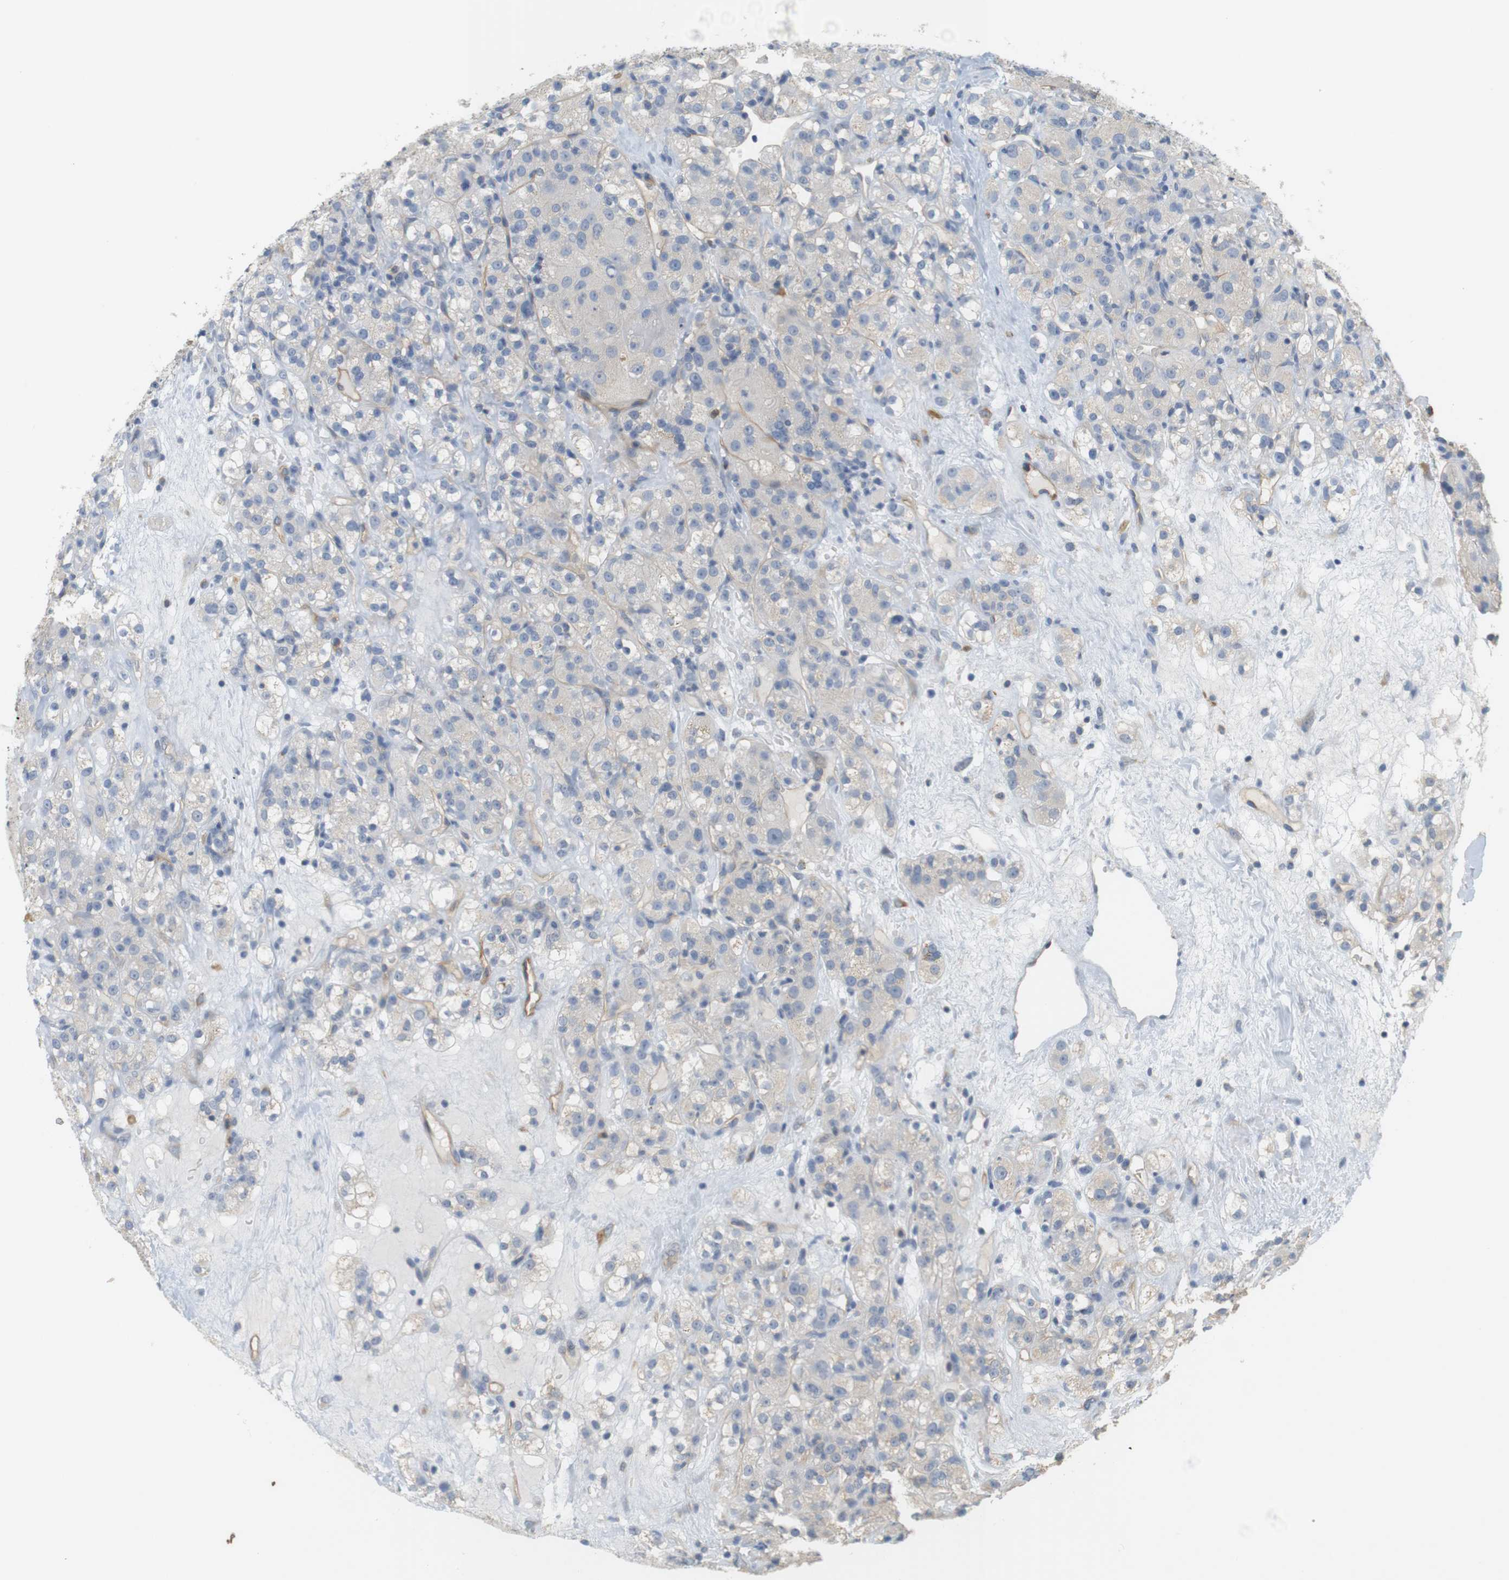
{"staining": {"intensity": "negative", "quantity": "none", "location": "none"}, "tissue": "renal cancer", "cell_type": "Tumor cells", "image_type": "cancer", "snomed": [{"axis": "morphology", "description": "Normal tissue, NOS"}, {"axis": "morphology", "description": "Adenocarcinoma, NOS"}, {"axis": "topography", "description": "Kidney"}], "caption": "Tumor cells show no significant positivity in renal cancer (adenocarcinoma).", "gene": "OSR1", "patient": {"sex": "male", "age": 61}}